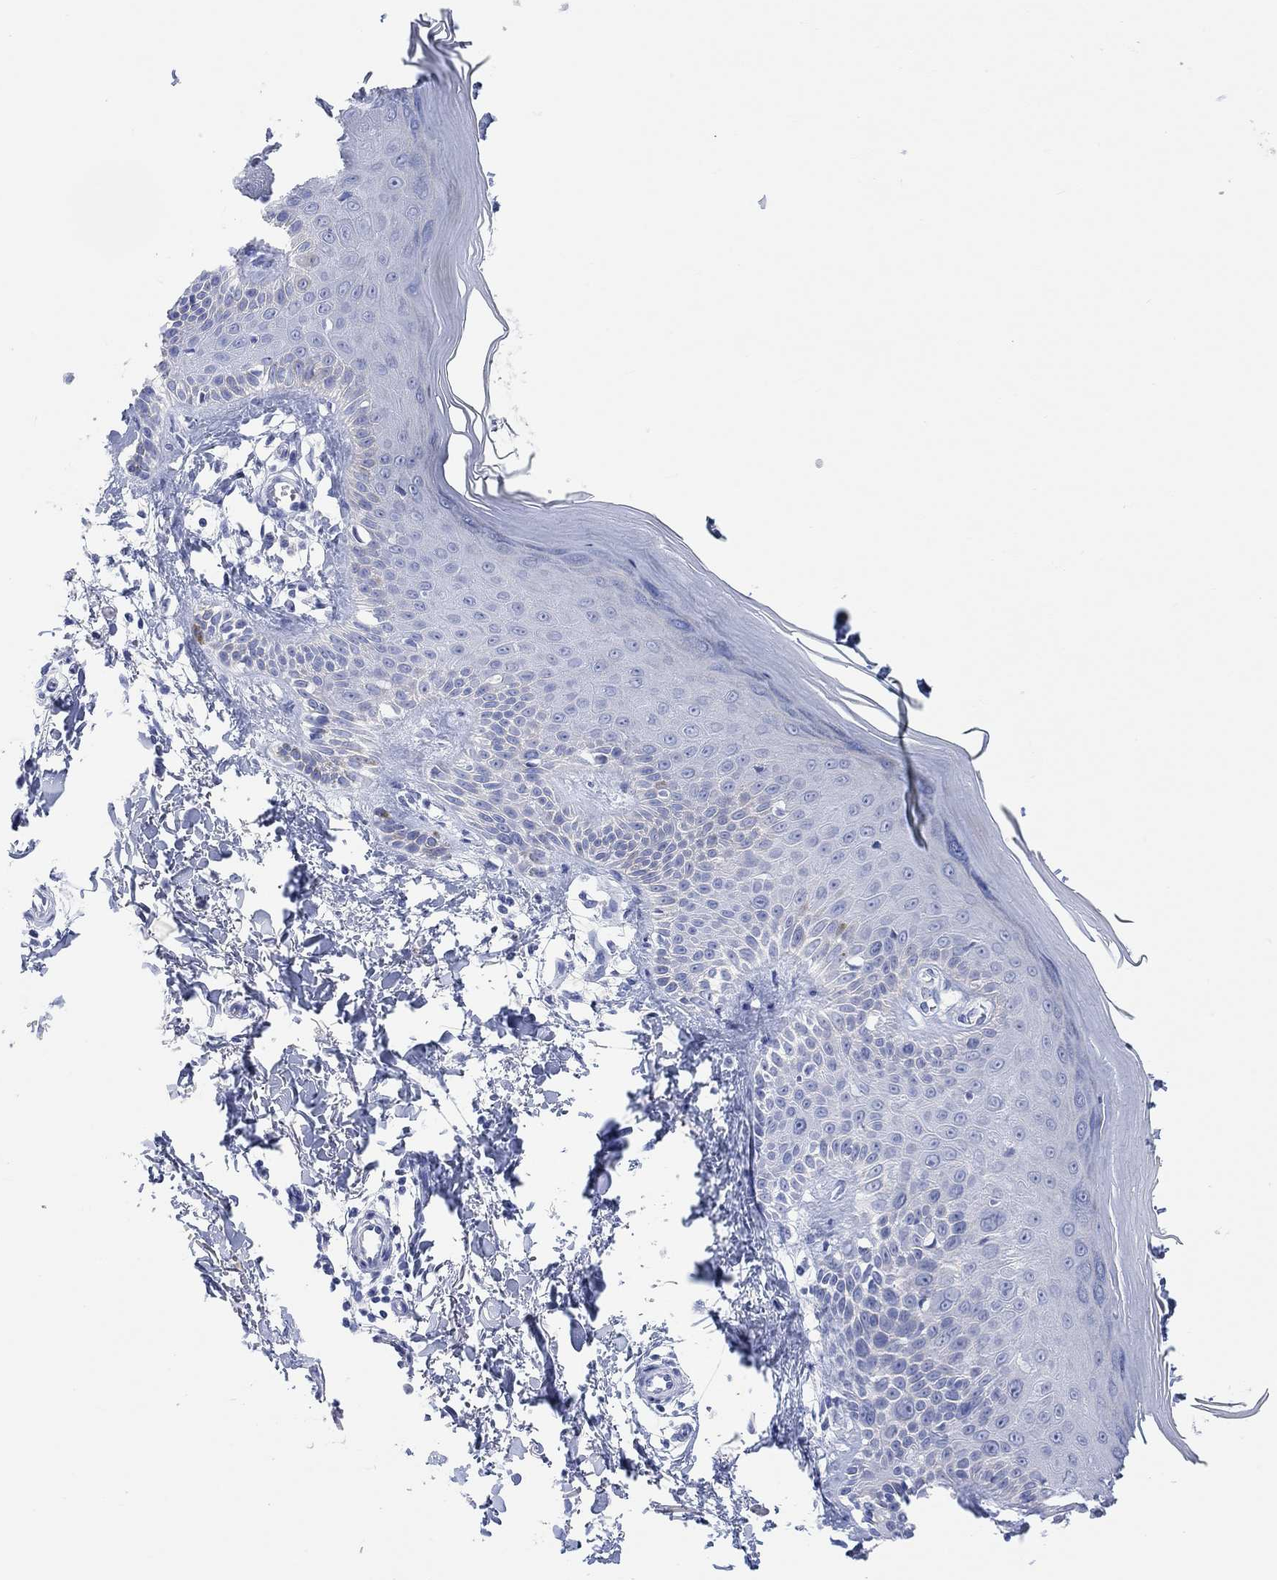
{"staining": {"intensity": "negative", "quantity": "none", "location": "none"}, "tissue": "skin", "cell_type": "Fibroblasts", "image_type": "normal", "snomed": [{"axis": "morphology", "description": "Normal tissue, NOS"}, {"axis": "morphology", "description": "Inflammation, NOS"}, {"axis": "morphology", "description": "Fibrosis, NOS"}, {"axis": "topography", "description": "Skin"}], "caption": "Fibroblasts are negative for brown protein staining in normal skin. (DAB IHC with hematoxylin counter stain).", "gene": "XIRP2", "patient": {"sex": "male", "age": 71}}